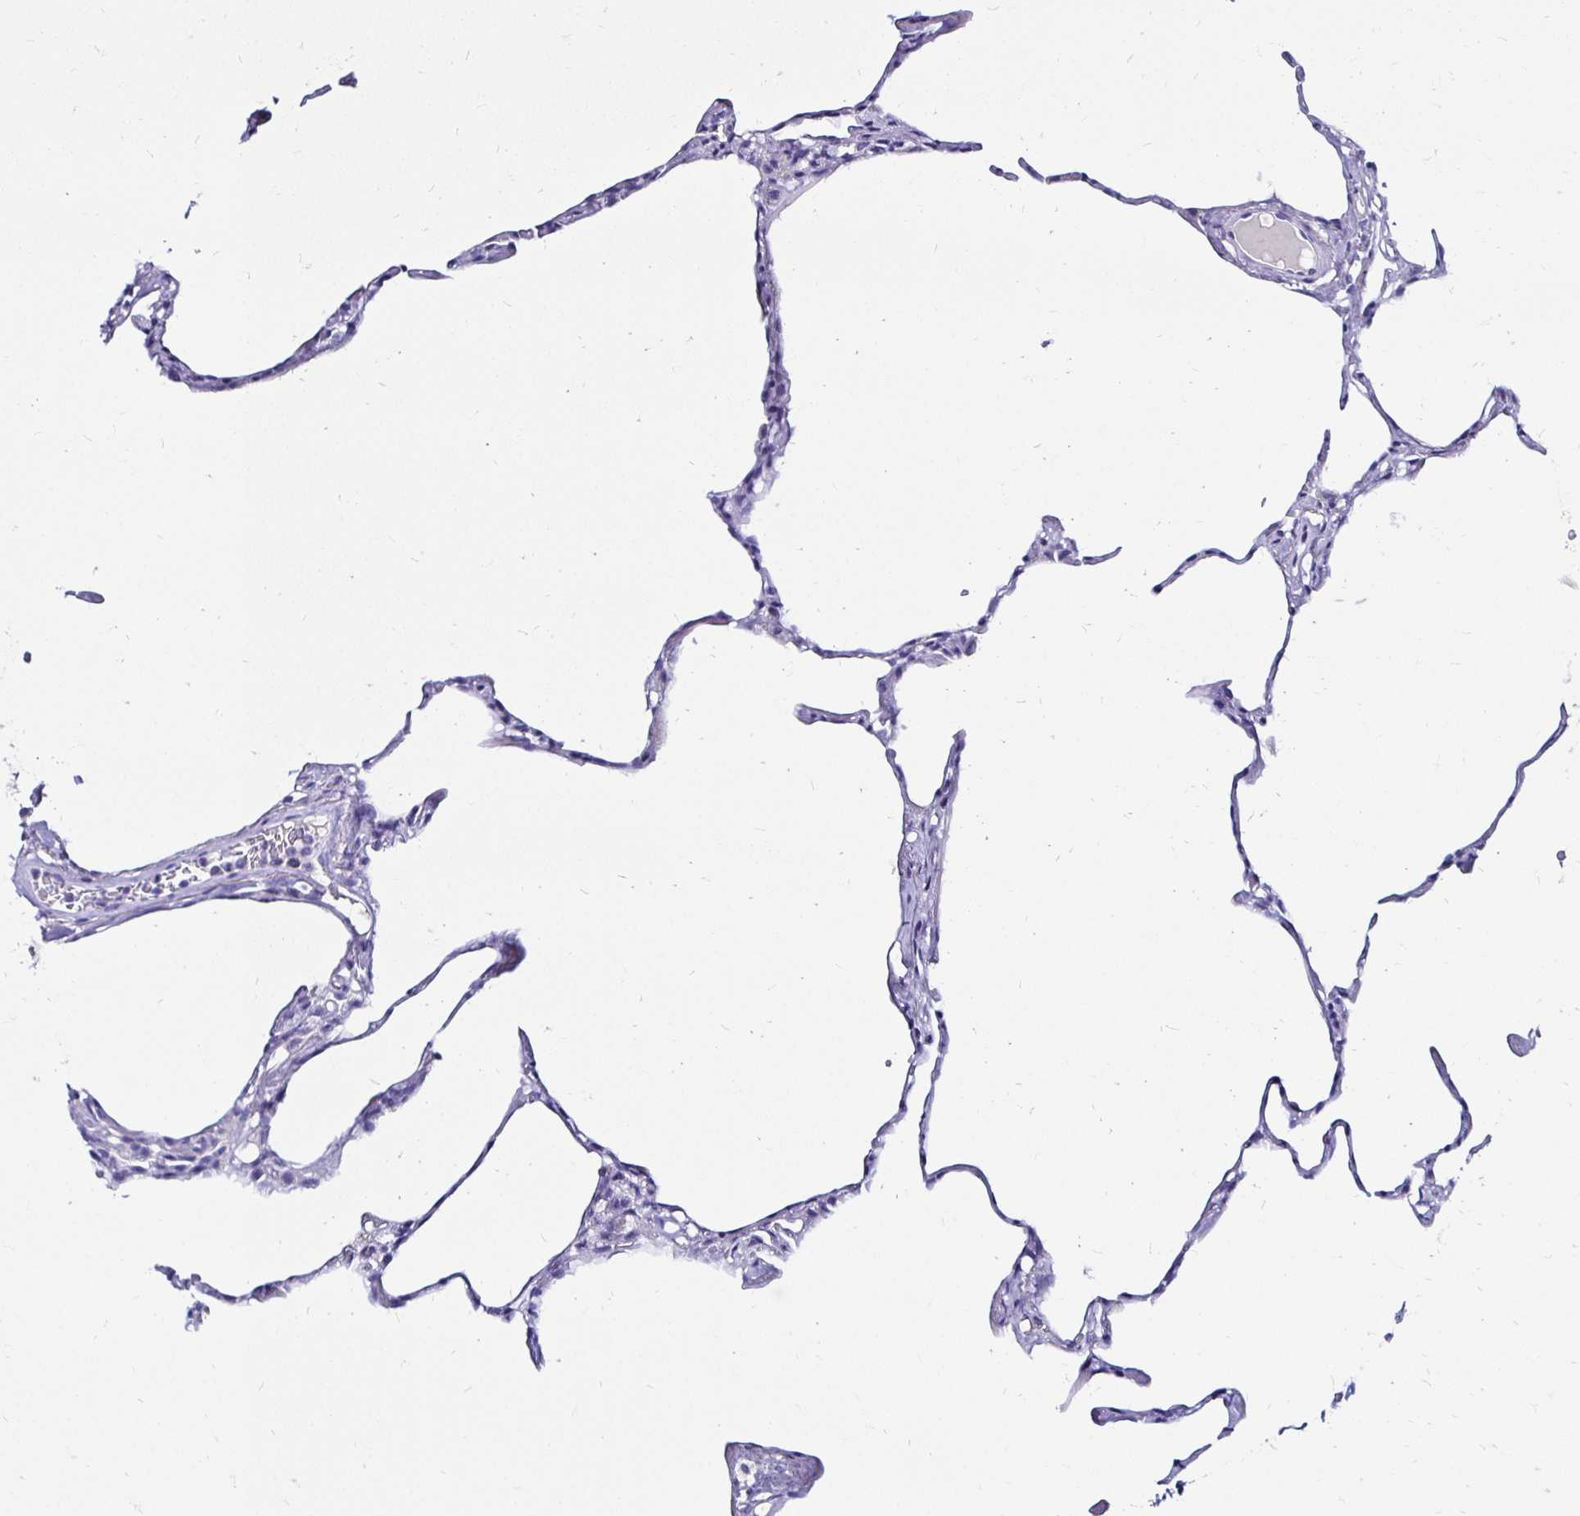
{"staining": {"intensity": "negative", "quantity": "none", "location": "none"}, "tissue": "lung", "cell_type": "Alveolar cells", "image_type": "normal", "snomed": [{"axis": "morphology", "description": "Normal tissue, NOS"}, {"axis": "topography", "description": "Lung"}], "caption": "This is an immunohistochemistry photomicrograph of normal lung. There is no expression in alveolar cells.", "gene": "KCNT1", "patient": {"sex": "male", "age": 65}}